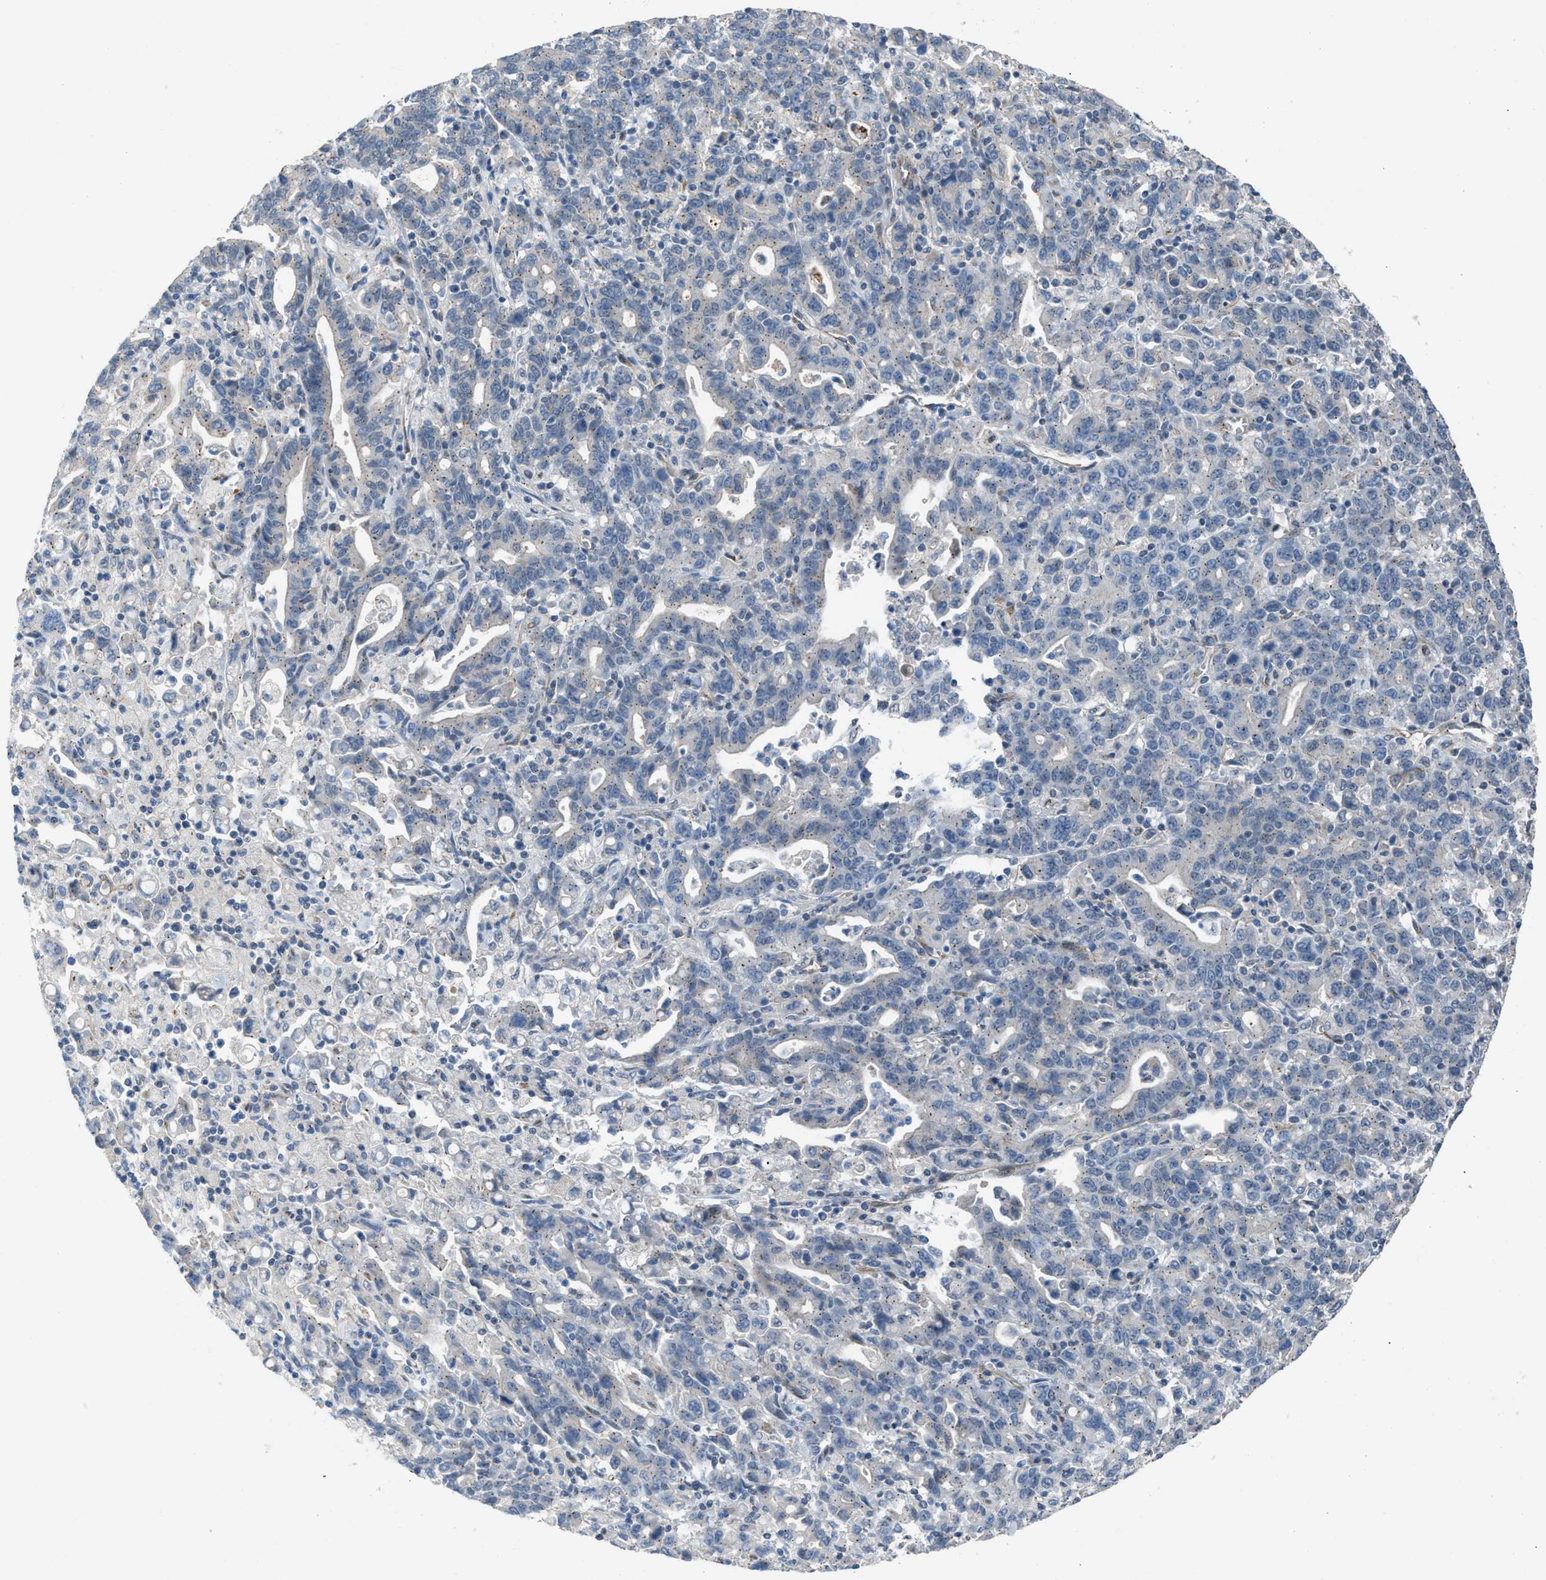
{"staining": {"intensity": "weak", "quantity": "25%-75%", "location": "nuclear"}, "tissue": "stomach cancer", "cell_type": "Tumor cells", "image_type": "cancer", "snomed": [{"axis": "morphology", "description": "Adenocarcinoma, NOS"}, {"axis": "topography", "description": "Stomach, upper"}], "caption": "Immunohistochemical staining of human stomach cancer shows low levels of weak nuclear protein positivity in approximately 25%-75% of tumor cells.", "gene": "CRTC1", "patient": {"sex": "male", "age": 69}}